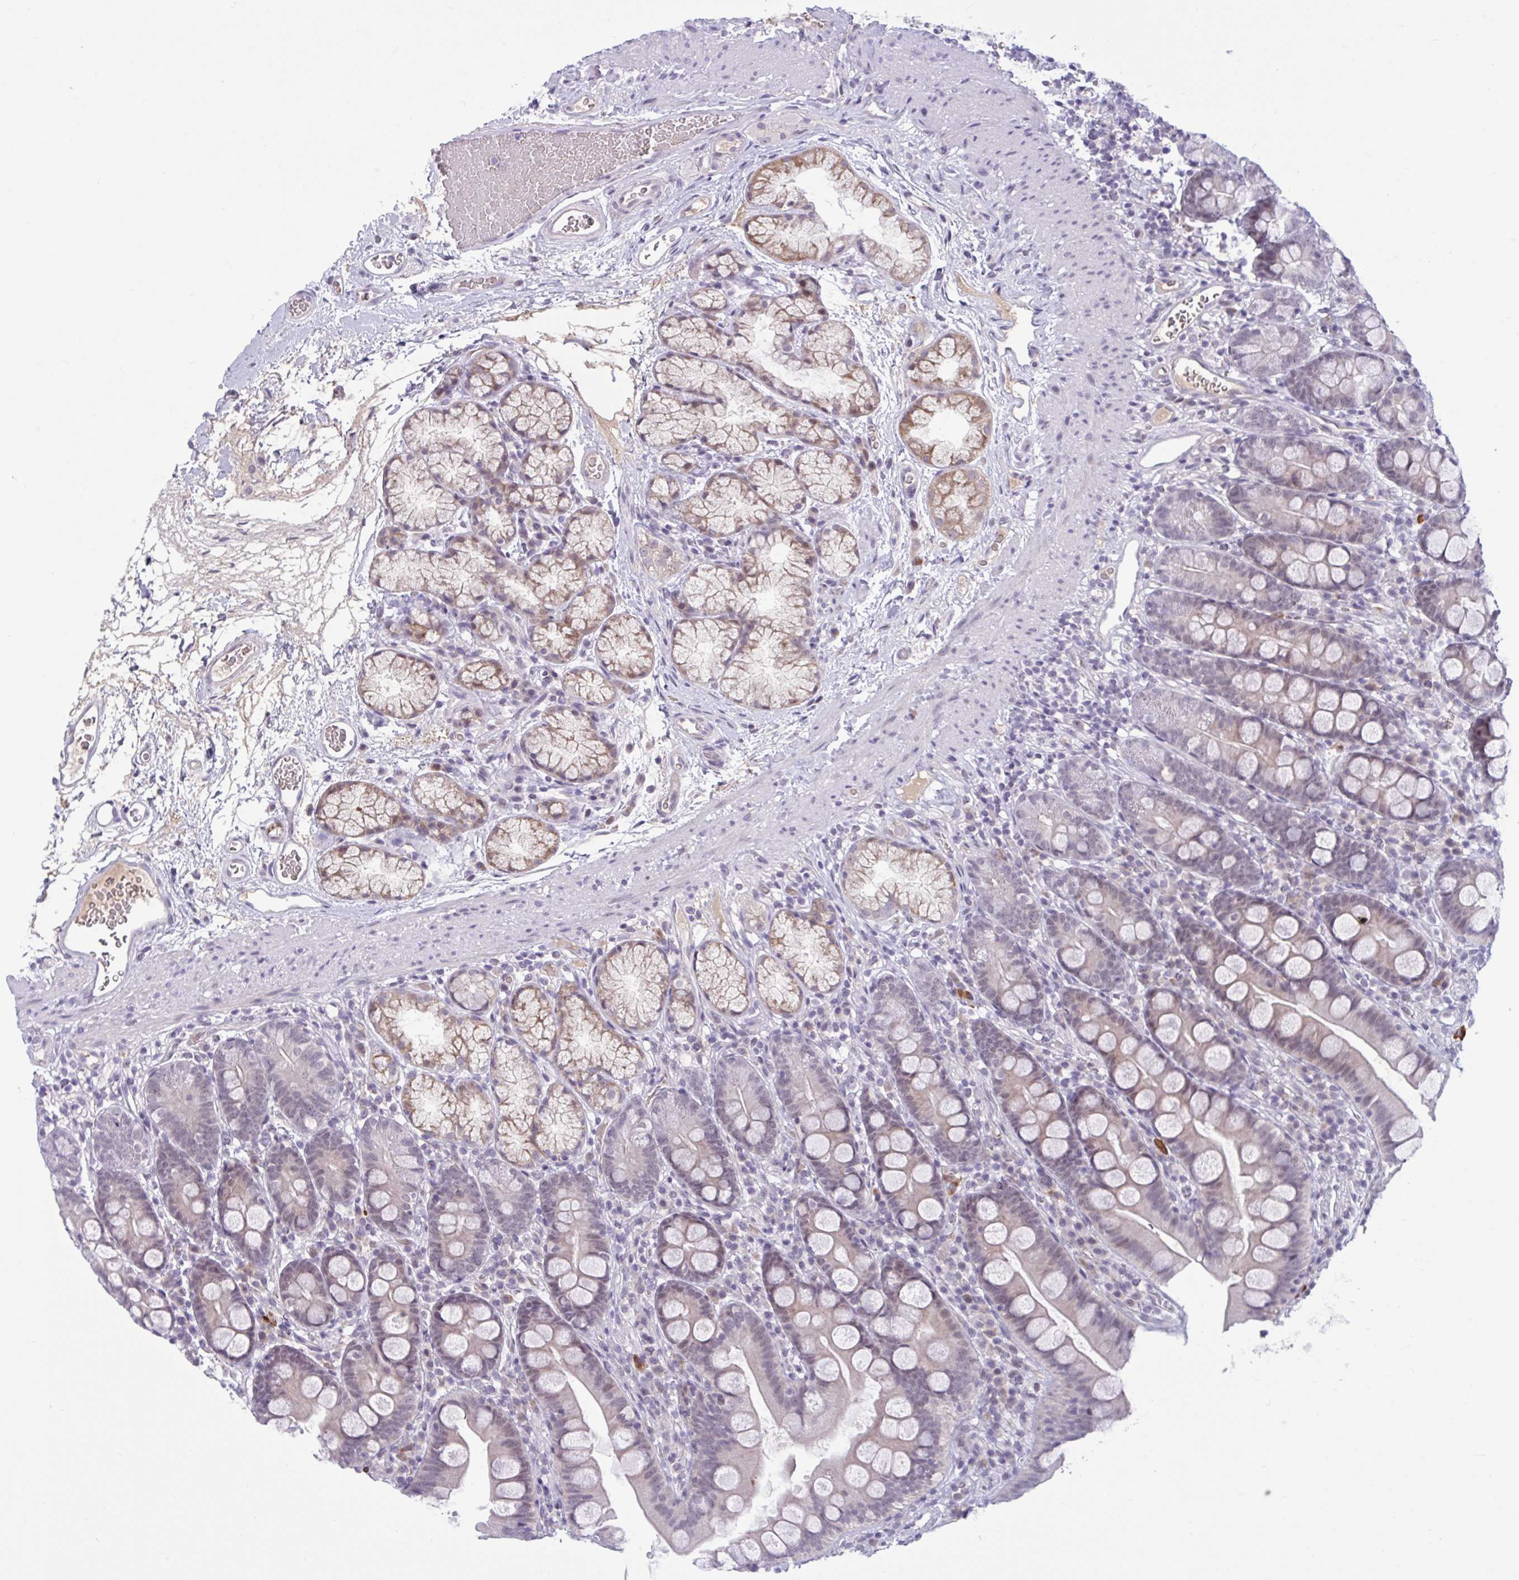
{"staining": {"intensity": "moderate", "quantity": "<25%", "location": "cytoplasmic/membranous"}, "tissue": "duodenum", "cell_type": "Glandular cells", "image_type": "normal", "snomed": [{"axis": "morphology", "description": "Normal tissue, NOS"}, {"axis": "topography", "description": "Duodenum"}], "caption": "A brown stain shows moderate cytoplasmic/membranous positivity of a protein in glandular cells of benign duodenum.", "gene": "CNGB3", "patient": {"sex": "female", "age": 67}}